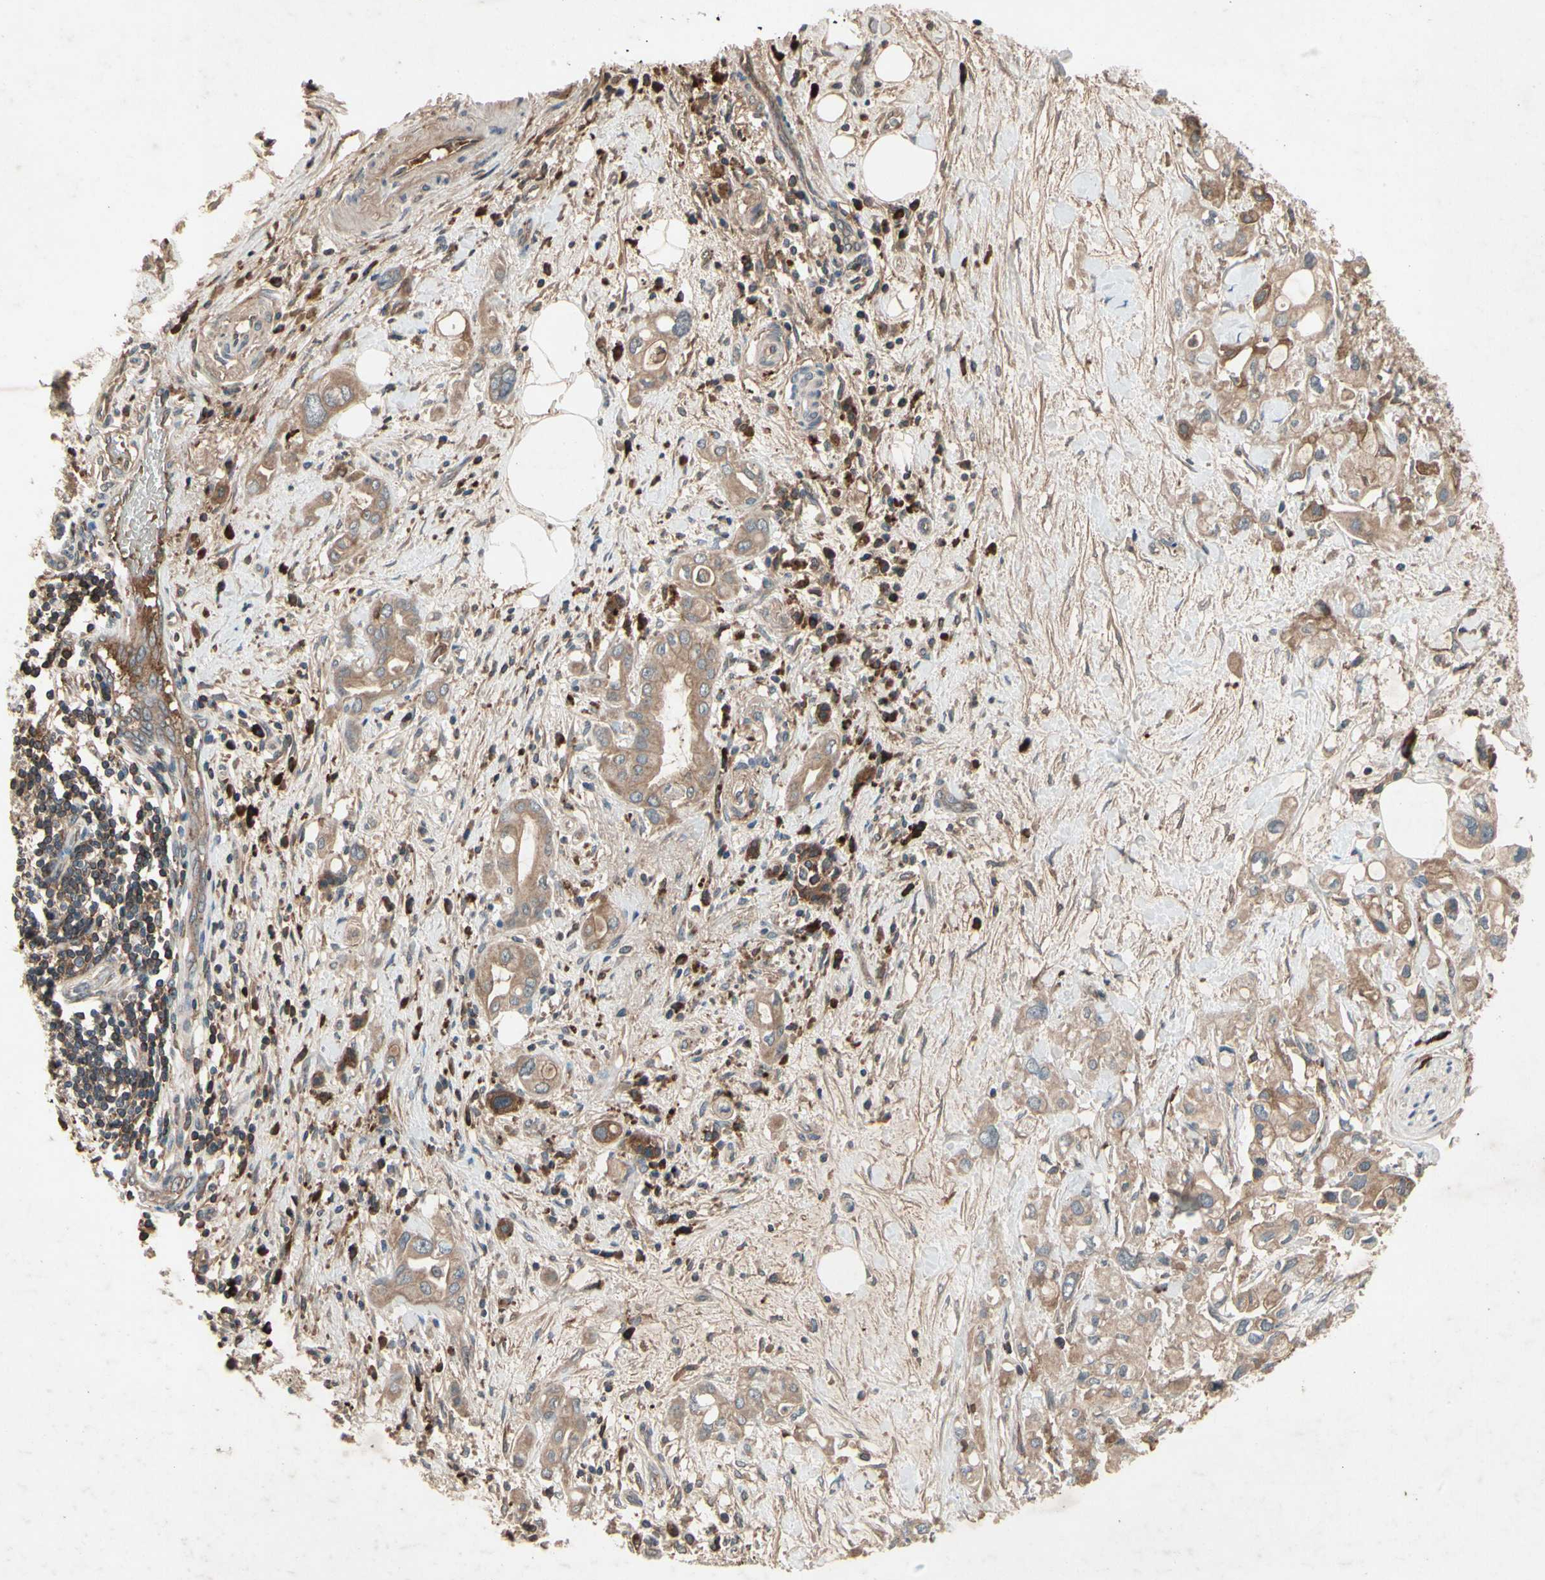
{"staining": {"intensity": "weak", "quantity": ">75%", "location": "cytoplasmic/membranous"}, "tissue": "pancreatic cancer", "cell_type": "Tumor cells", "image_type": "cancer", "snomed": [{"axis": "morphology", "description": "Adenocarcinoma, NOS"}, {"axis": "topography", "description": "Pancreas"}], "caption": "Approximately >75% of tumor cells in pancreatic adenocarcinoma show weak cytoplasmic/membranous protein expression as visualized by brown immunohistochemical staining.", "gene": "IL1RL1", "patient": {"sex": "female", "age": 56}}